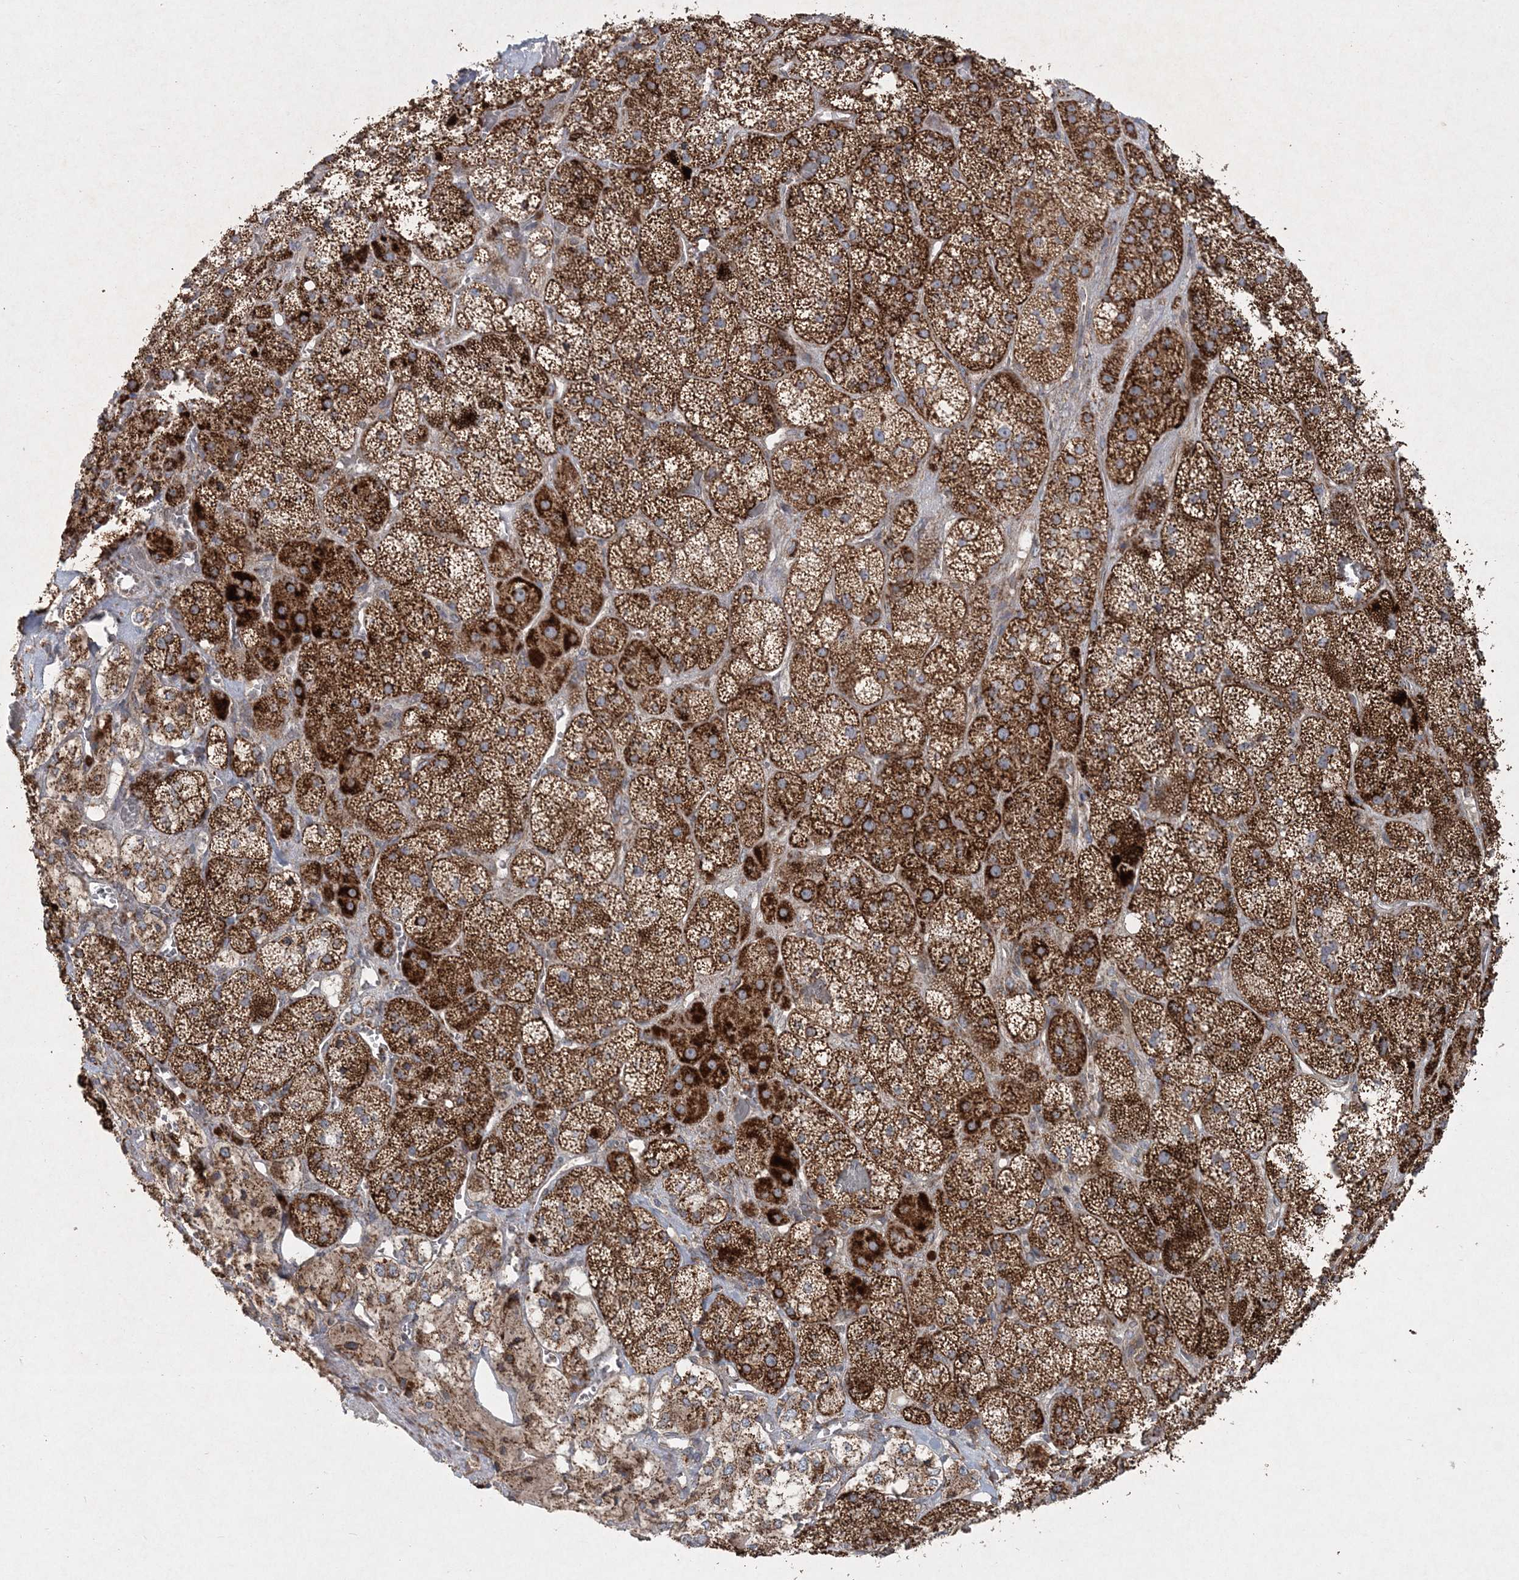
{"staining": {"intensity": "strong", "quantity": ">75%", "location": "cytoplasmic/membranous"}, "tissue": "adrenal gland", "cell_type": "Glandular cells", "image_type": "normal", "snomed": [{"axis": "morphology", "description": "Normal tissue, NOS"}, {"axis": "topography", "description": "Adrenal gland"}], "caption": "Immunohistochemistry (IHC) (DAB (3,3'-diaminobenzidine)) staining of benign adrenal gland reveals strong cytoplasmic/membranous protein expression in approximately >75% of glandular cells.", "gene": "LRPPRC", "patient": {"sex": "male", "age": 57}}